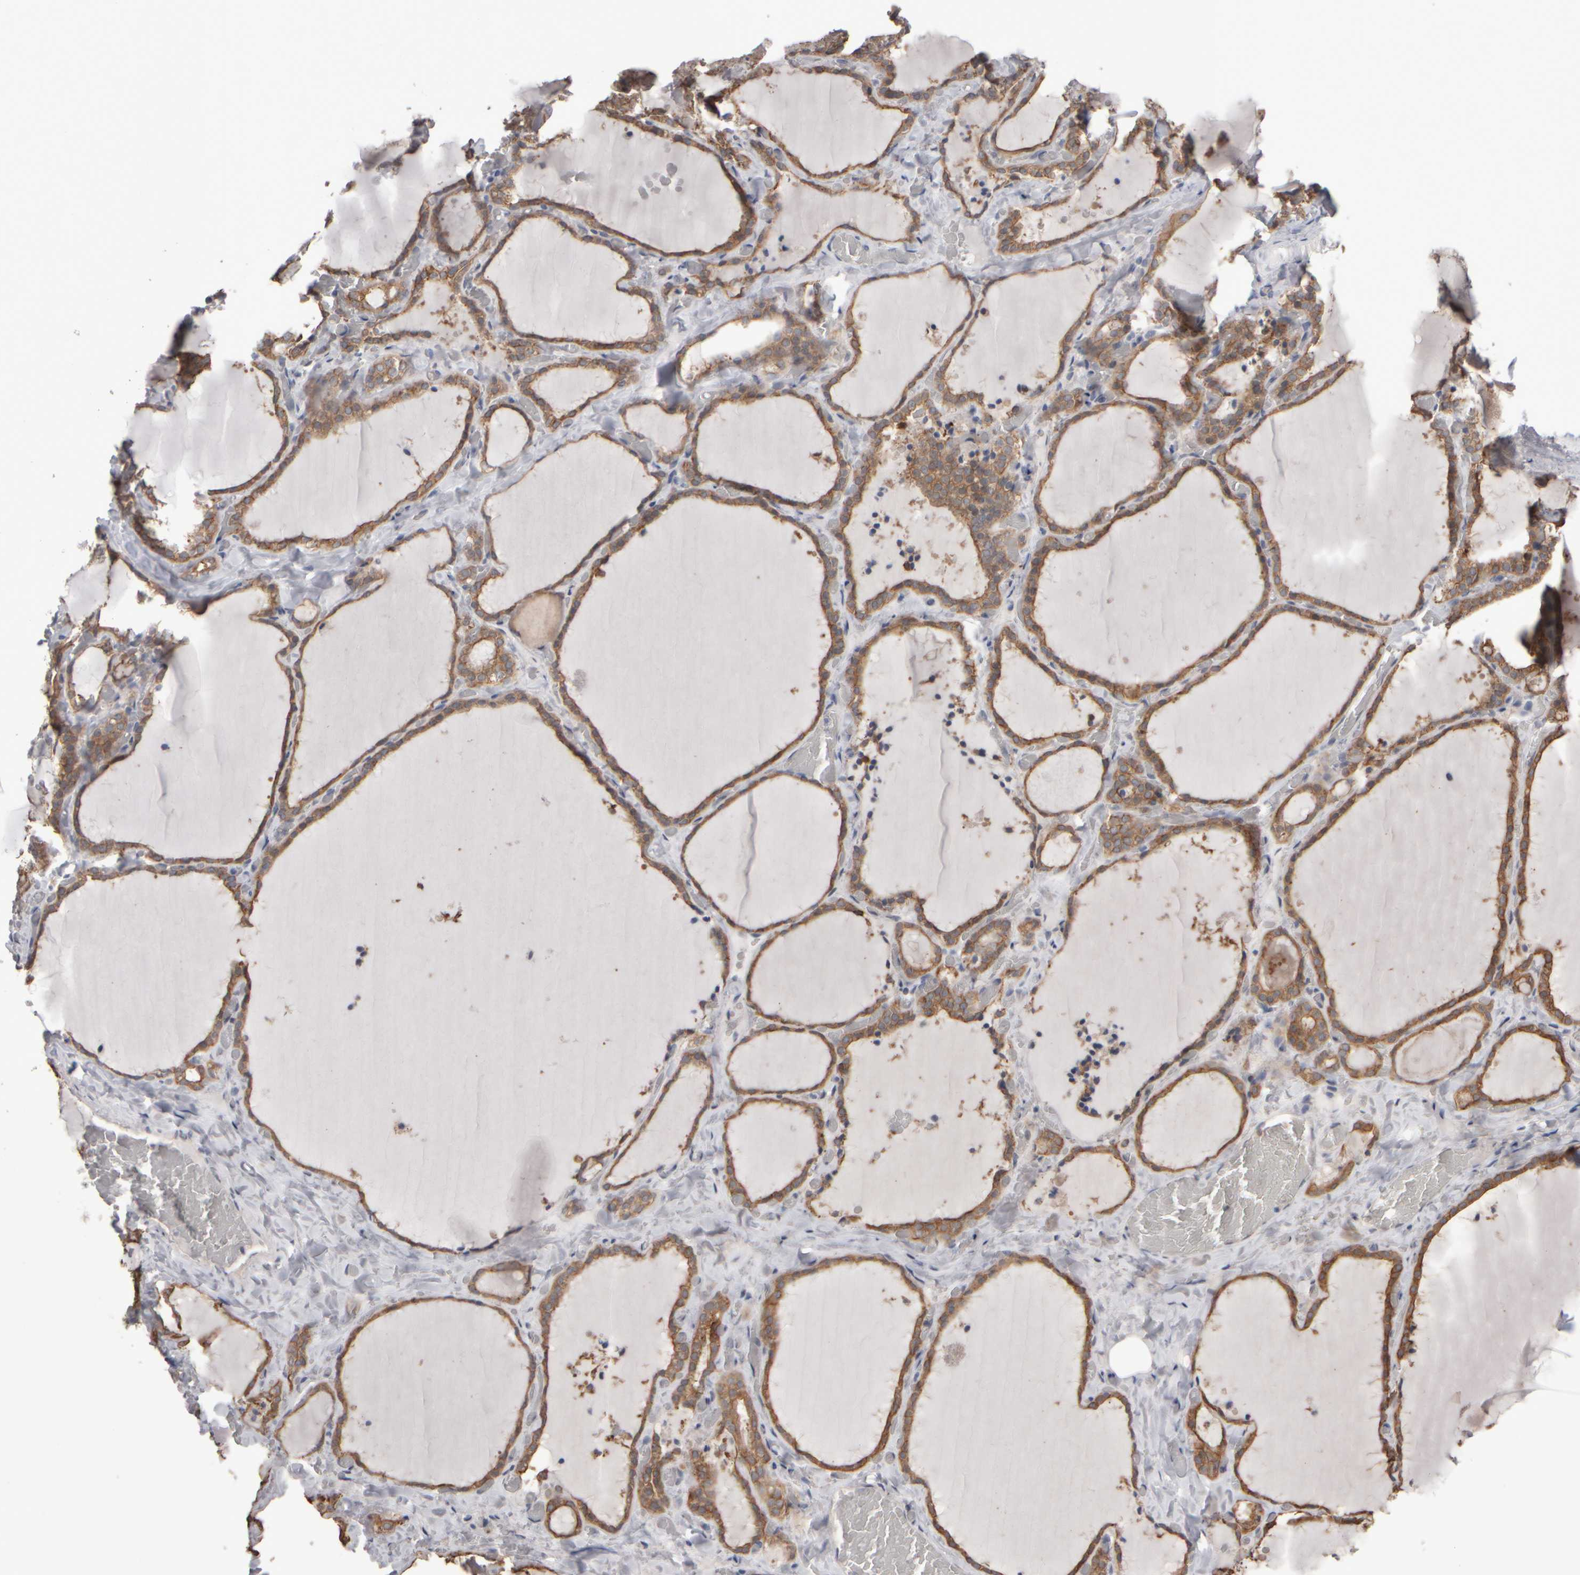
{"staining": {"intensity": "moderate", "quantity": ">75%", "location": "cytoplasmic/membranous"}, "tissue": "thyroid gland", "cell_type": "Glandular cells", "image_type": "normal", "snomed": [{"axis": "morphology", "description": "Normal tissue, NOS"}, {"axis": "topography", "description": "Thyroid gland"}], "caption": "Benign thyroid gland was stained to show a protein in brown. There is medium levels of moderate cytoplasmic/membranous expression in about >75% of glandular cells. Ihc stains the protein in brown and the nuclei are stained blue.", "gene": "EPHX2", "patient": {"sex": "female", "age": 22}}